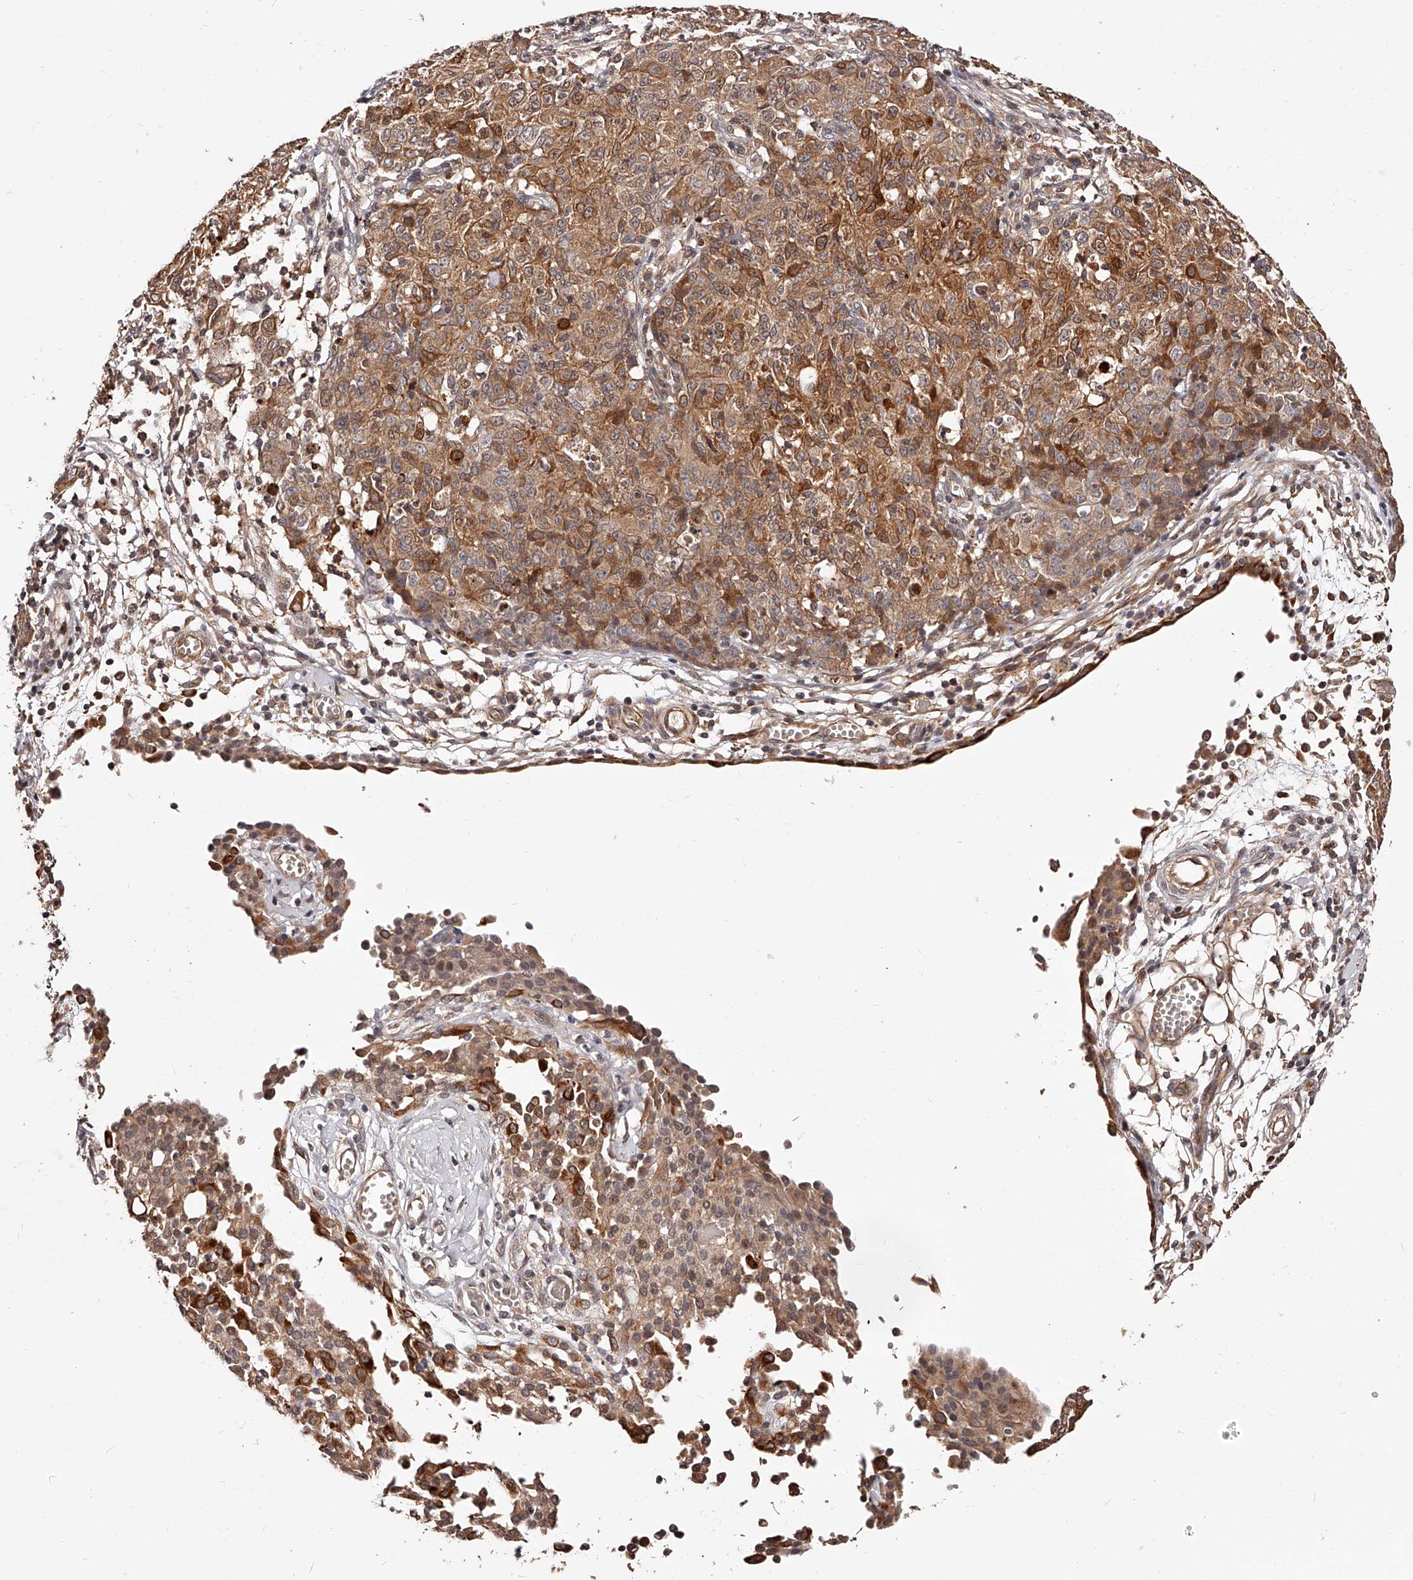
{"staining": {"intensity": "moderate", "quantity": ">75%", "location": "cytoplasmic/membranous"}, "tissue": "ovarian cancer", "cell_type": "Tumor cells", "image_type": "cancer", "snomed": [{"axis": "morphology", "description": "Carcinoma, endometroid"}, {"axis": "topography", "description": "Ovary"}], "caption": "IHC histopathology image of ovarian cancer (endometroid carcinoma) stained for a protein (brown), which displays medium levels of moderate cytoplasmic/membranous expression in approximately >75% of tumor cells.", "gene": "CUL7", "patient": {"sex": "female", "age": 42}}